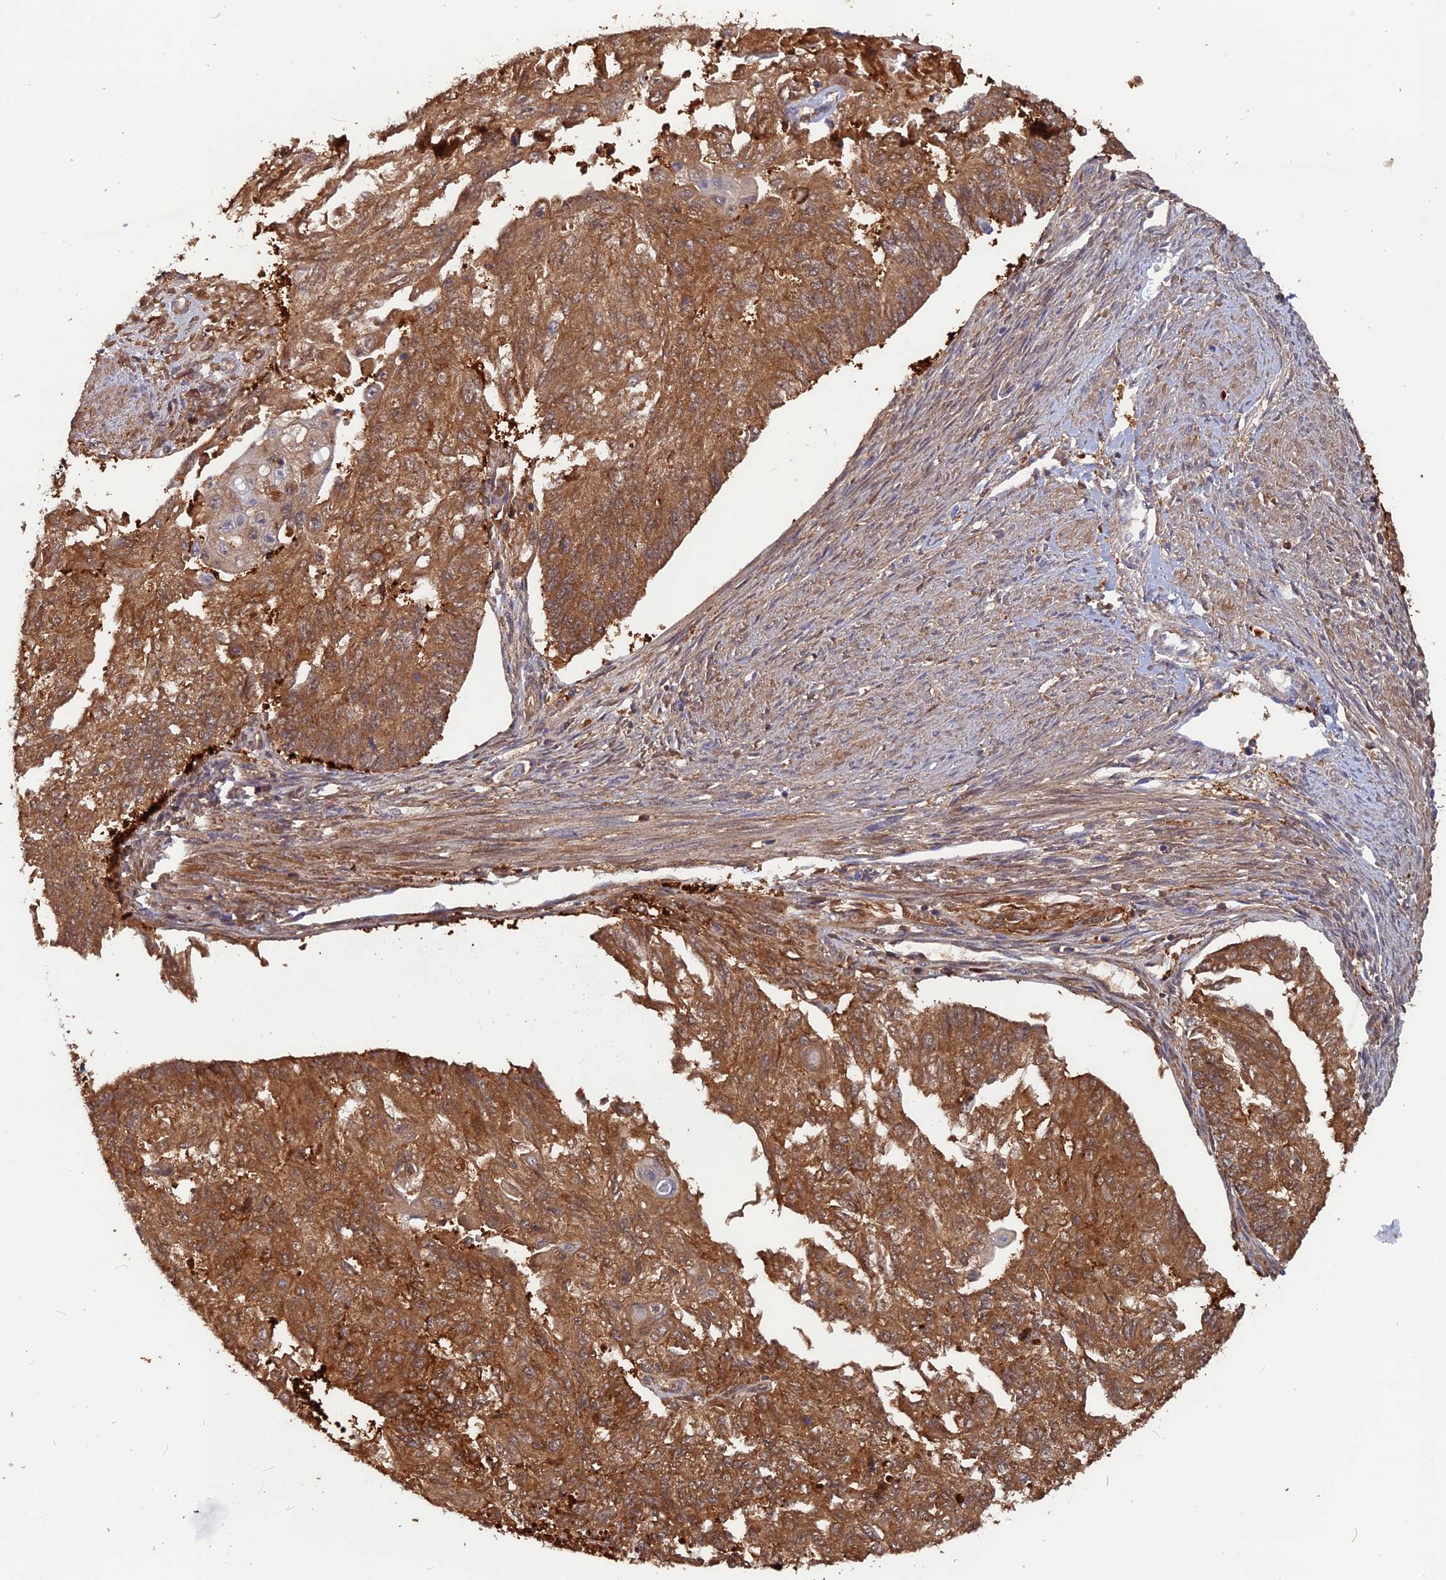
{"staining": {"intensity": "moderate", "quantity": ">75%", "location": "cytoplasmic/membranous"}, "tissue": "endometrial cancer", "cell_type": "Tumor cells", "image_type": "cancer", "snomed": [{"axis": "morphology", "description": "Adenocarcinoma, NOS"}, {"axis": "topography", "description": "Endometrium"}], "caption": "The photomicrograph shows a brown stain indicating the presence of a protein in the cytoplasmic/membranous of tumor cells in endometrial cancer (adenocarcinoma).", "gene": "BLVRA", "patient": {"sex": "female", "age": 32}}